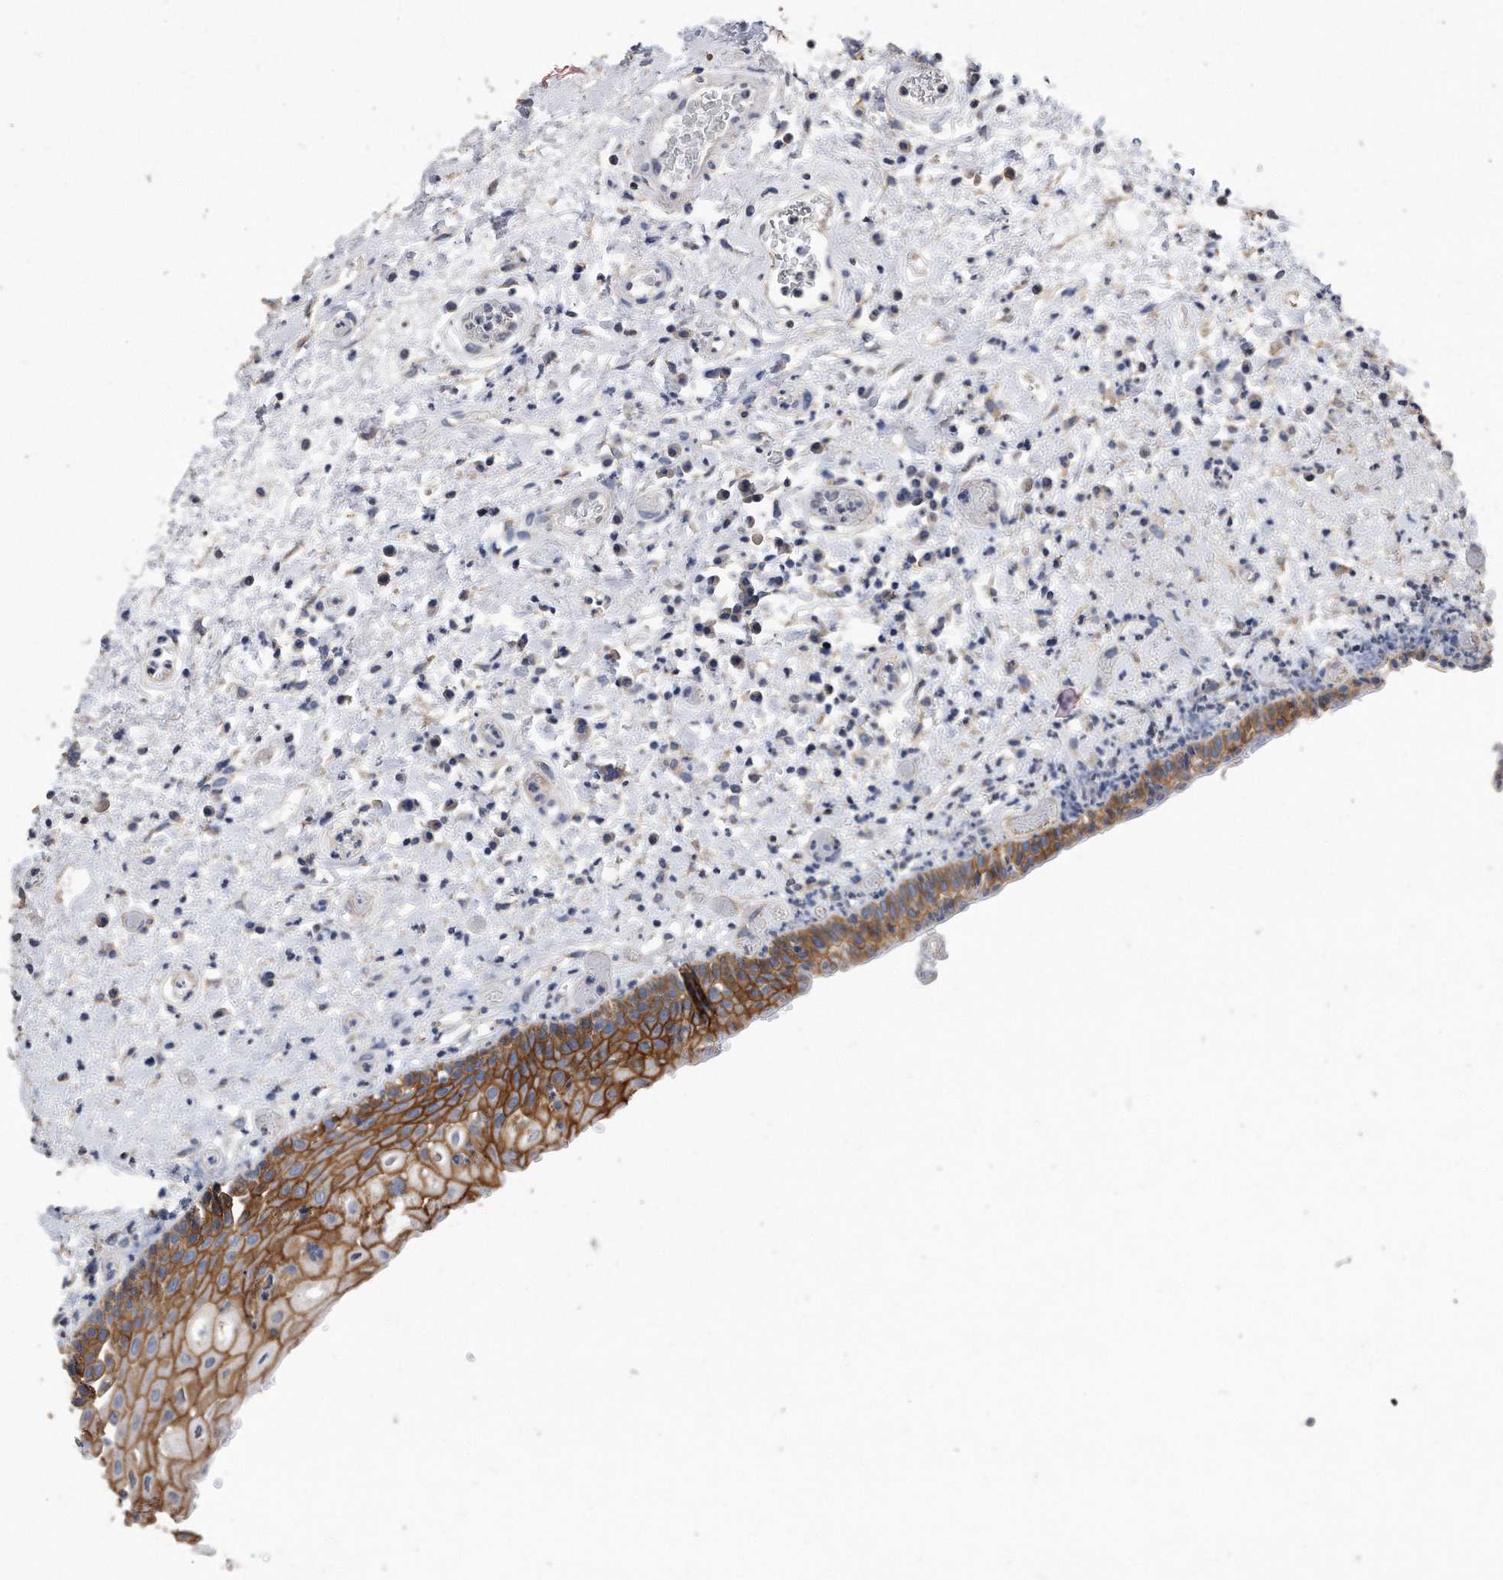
{"staining": {"intensity": "moderate", "quantity": ">75%", "location": "cytoplasmic/membranous"}, "tissue": "oral mucosa", "cell_type": "Squamous epithelial cells", "image_type": "normal", "snomed": [{"axis": "morphology", "description": "Normal tissue, NOS"}, {"axis": "topography", "description": "Oral tissue"}], "caption": "Brown immunohistochemical staining in normal oral mucosa demonstrates moderate cytoplasmic/membranous positivity in about >75% of squamous epithelial cells. The staining was performed using DAB (3,3'-diaminobenzidine), with brown indicating positive protein expression. Nuclei are stained blue with hematoxylin.", "gene": "CDCP1", "patient": {"sex": "female", "age": 76}}